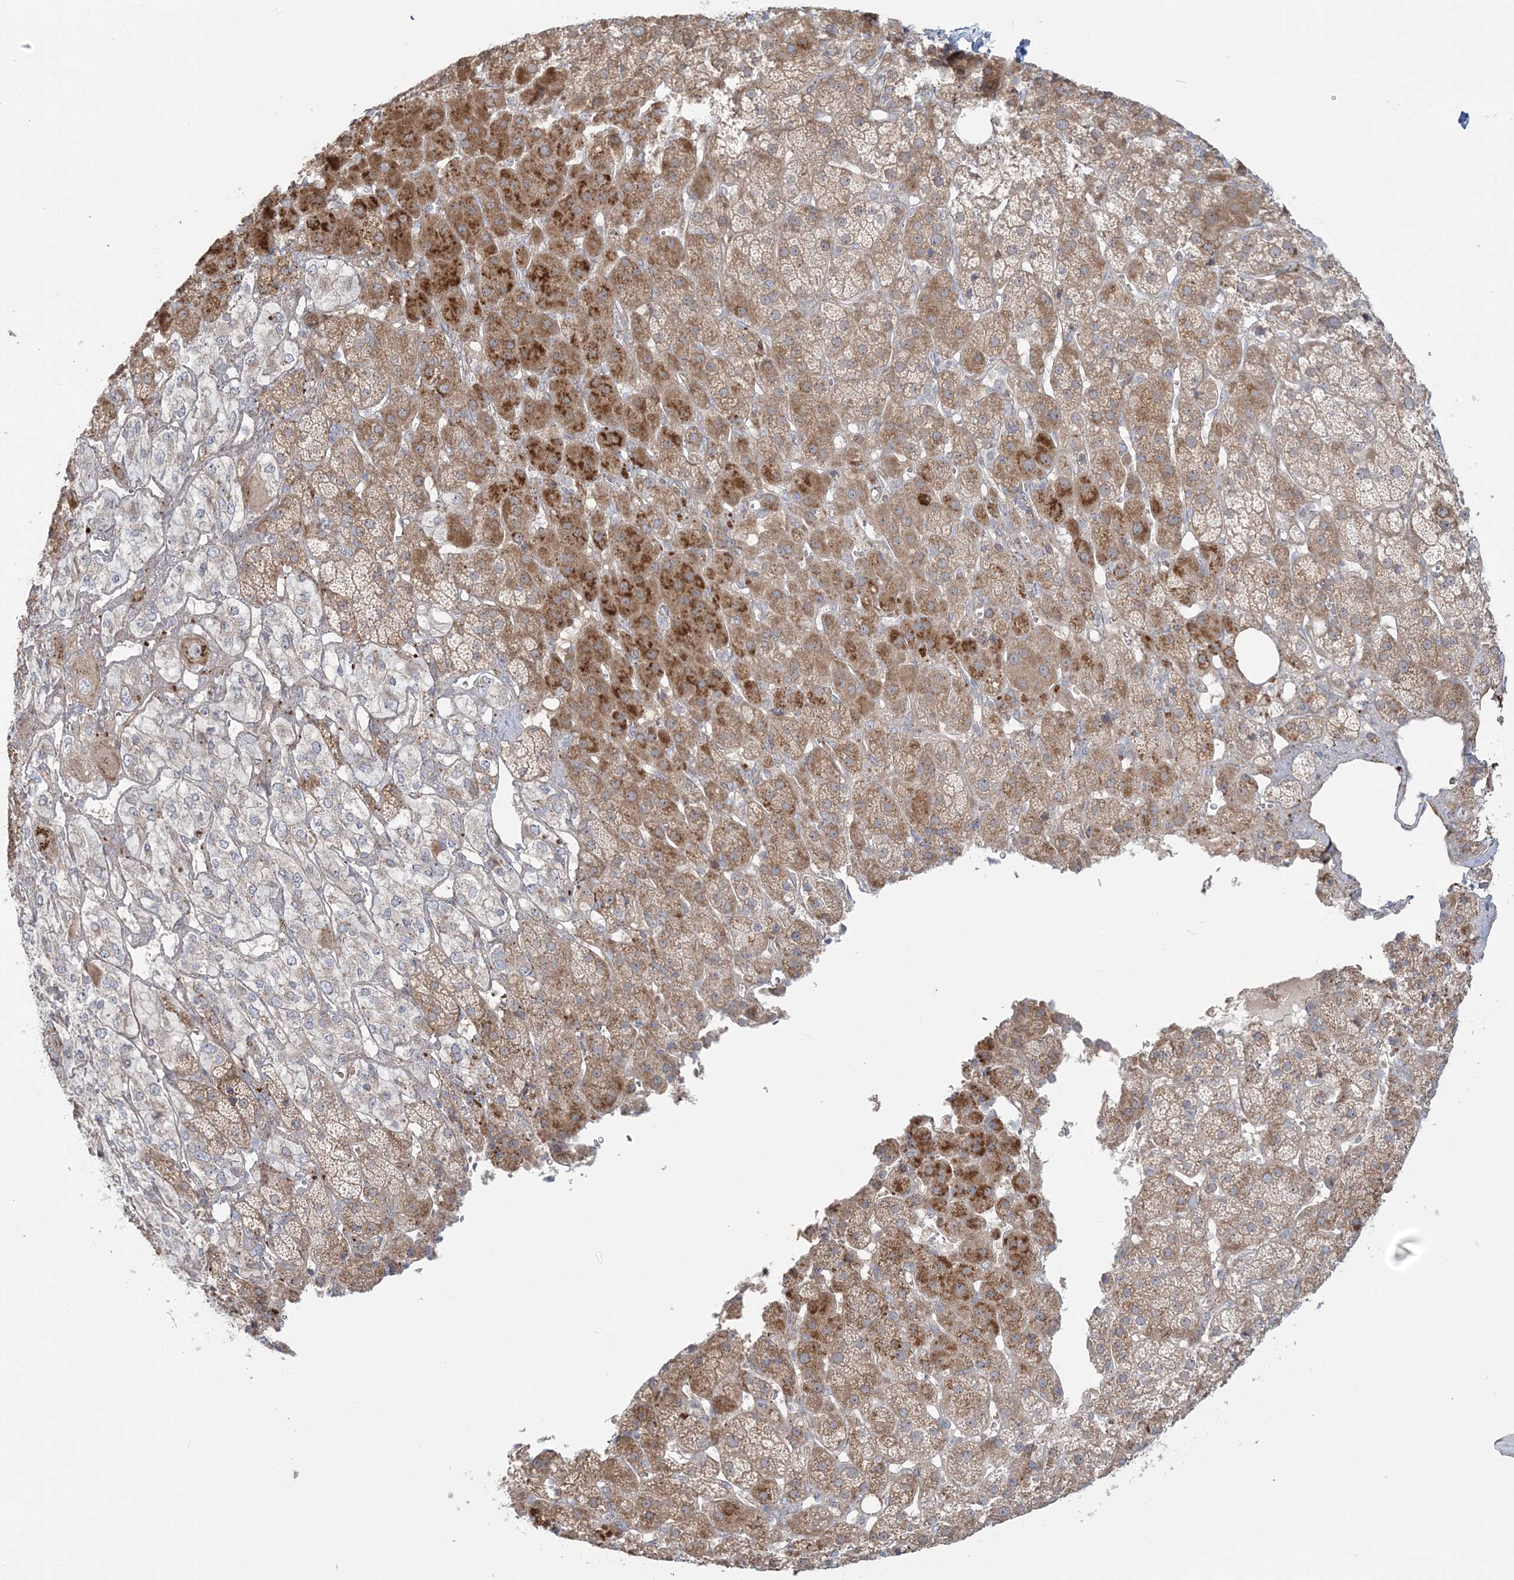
{"staining": {"intensity": "moderate", "quantity": "25%-75%", "location": "cytoplasmic/membranous"}, "tissue": "adrenal gland", "cell_type": "Glandular cells", "image_type": "normal", "snomed": [{"axis": "morphology", "description": "Normal tissue, NOS"}, {"axis": "topography", "description": "Adrenal gland"}], "caption": "Benign adrenal gland demonstrates moderate cytoplasmic/membranous positivity in about 25%-75% of glandular cells, visualized by immunohistochemistry.", "gene": "NUDT9", "patient": {"sex": "female", "age": 57}}